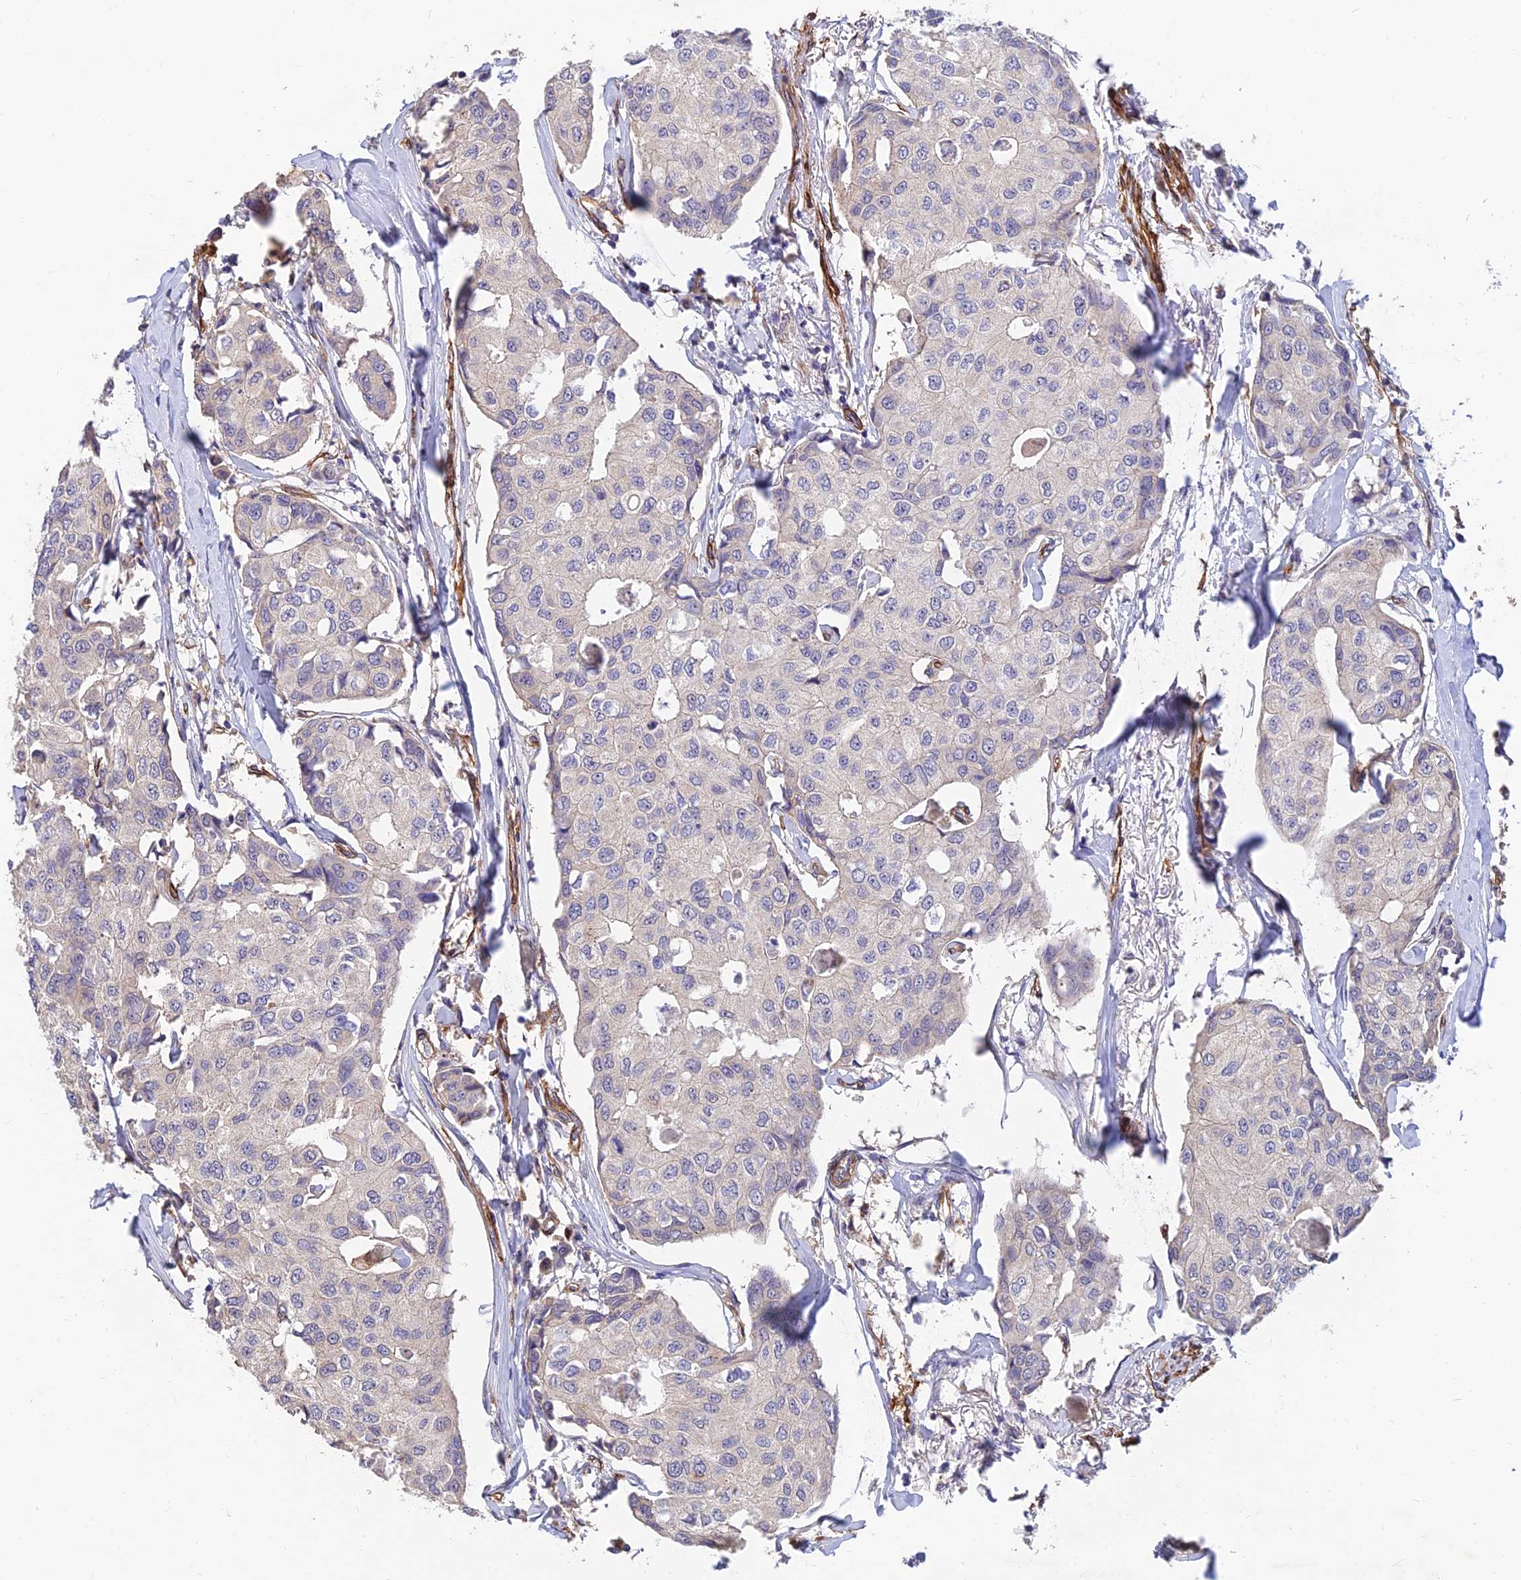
{"staining": {"intensity": "negative", "quantity": "none", "location": "none"}, "tissue": "breast cancer", "cell_type": "Tumor cells", "image_type": "cancer", "snomed": [{"axis": "morphology", "description": "Duct carcinoma"}, {"axis": "topography", "description": "Breast"}], "caption": "This is a histopathology image of immunohistochemistry staining of breast intraductal carcinoma, which shows no expression in tumor cells.", "gene": "MRPL35", "patient": {"sex": "female", "age": 80}}